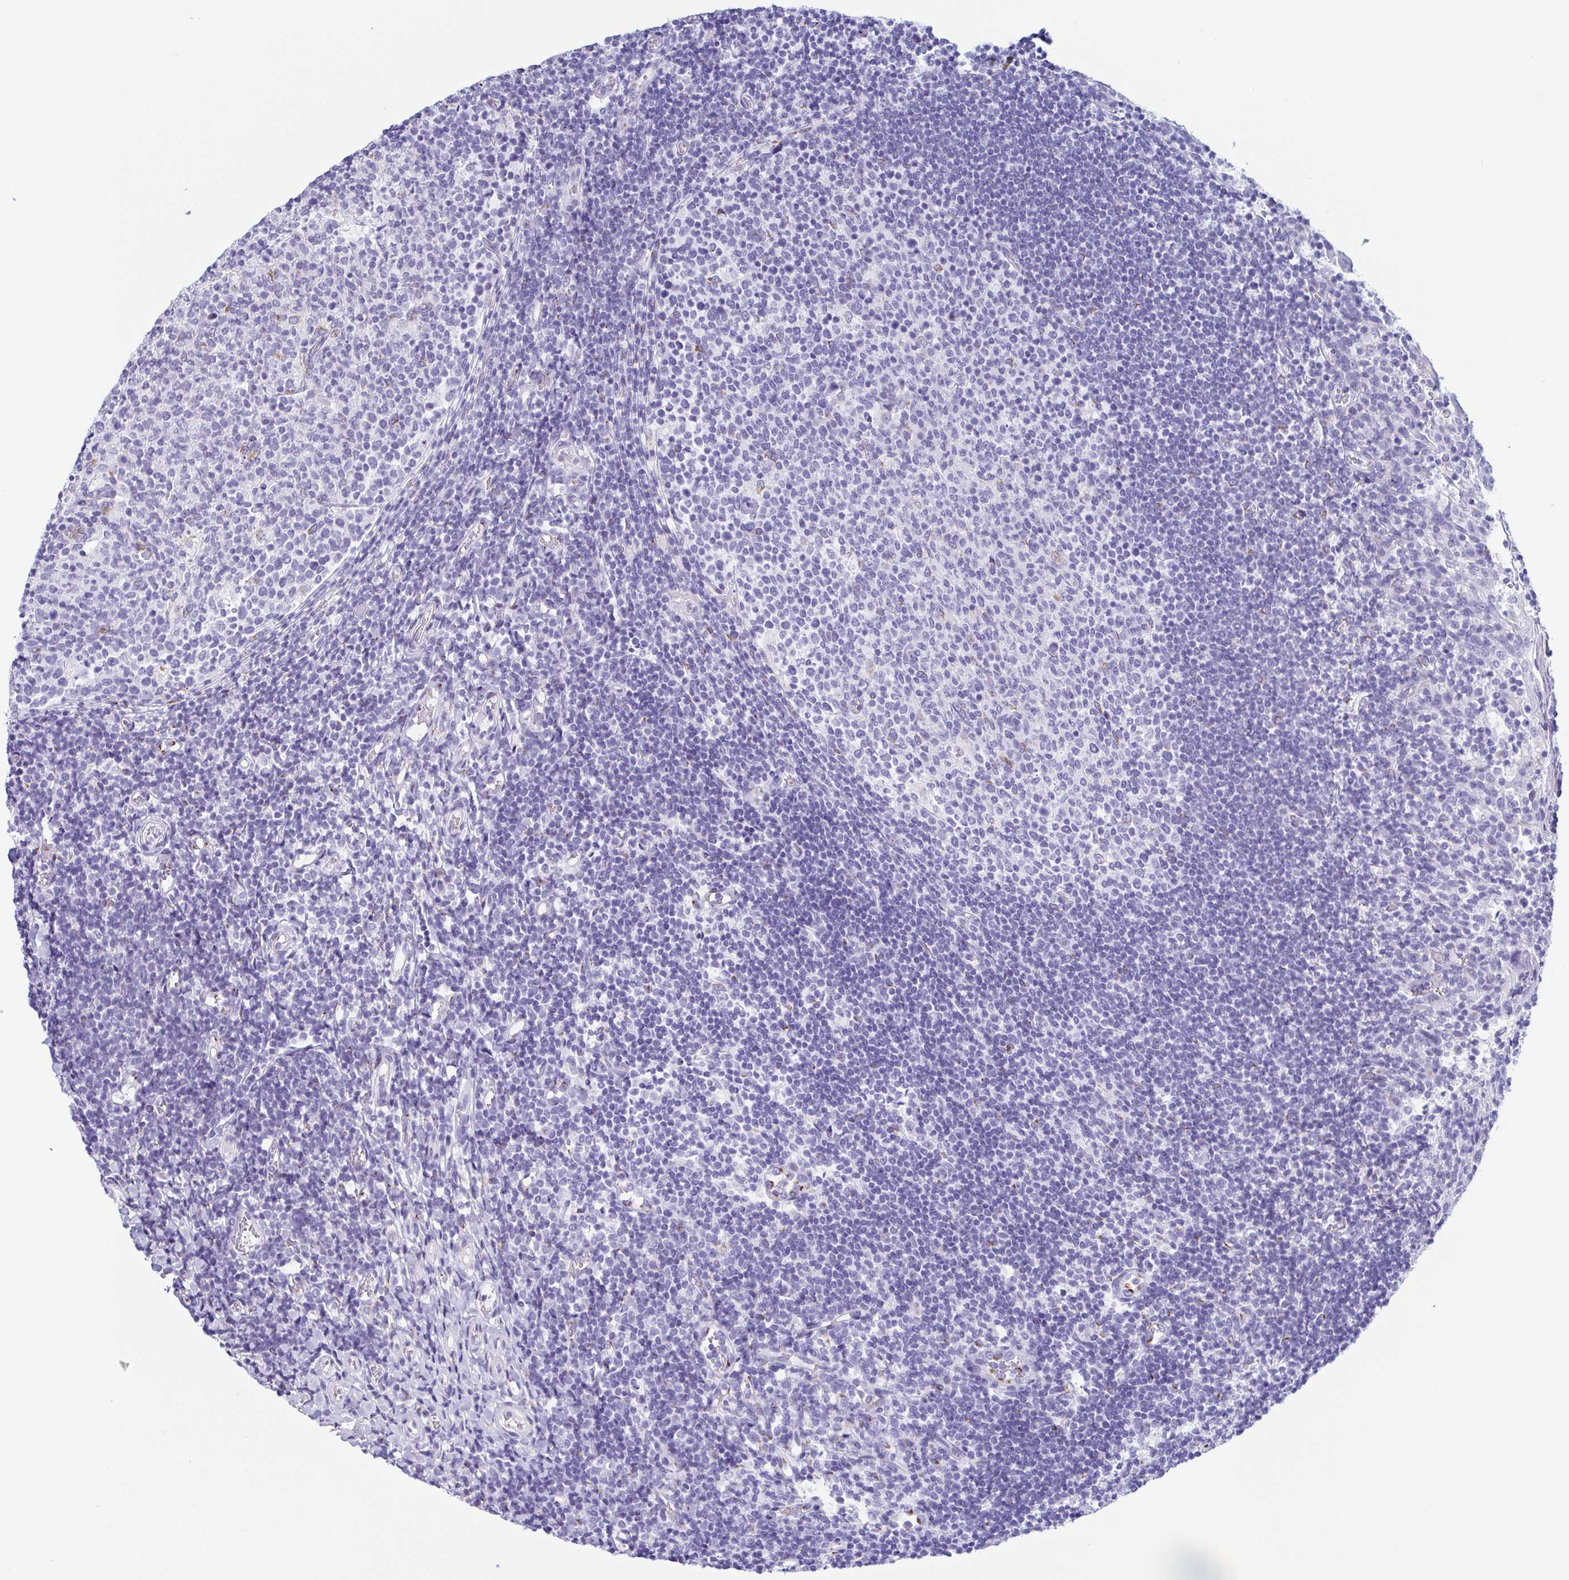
{"staining": {"intensity": "negative", "quantity": "none", "location": "none"}, "tissue": "tonsil", "cell_type": "Germinal center cells", "image_type": "normal", "snomed": [{"axis": "morphology", "description": "Normal tissue, NOS"}, {"axis": "topography", "description": "Tonsil"}], "caption": "A high-resolution micrograph shows IHC staining of normal tonsil, which demonstrates no significant expression in germinal center cells.", "gene": "SULT1B1", "patient": {"sex": "female", "age": 10}}